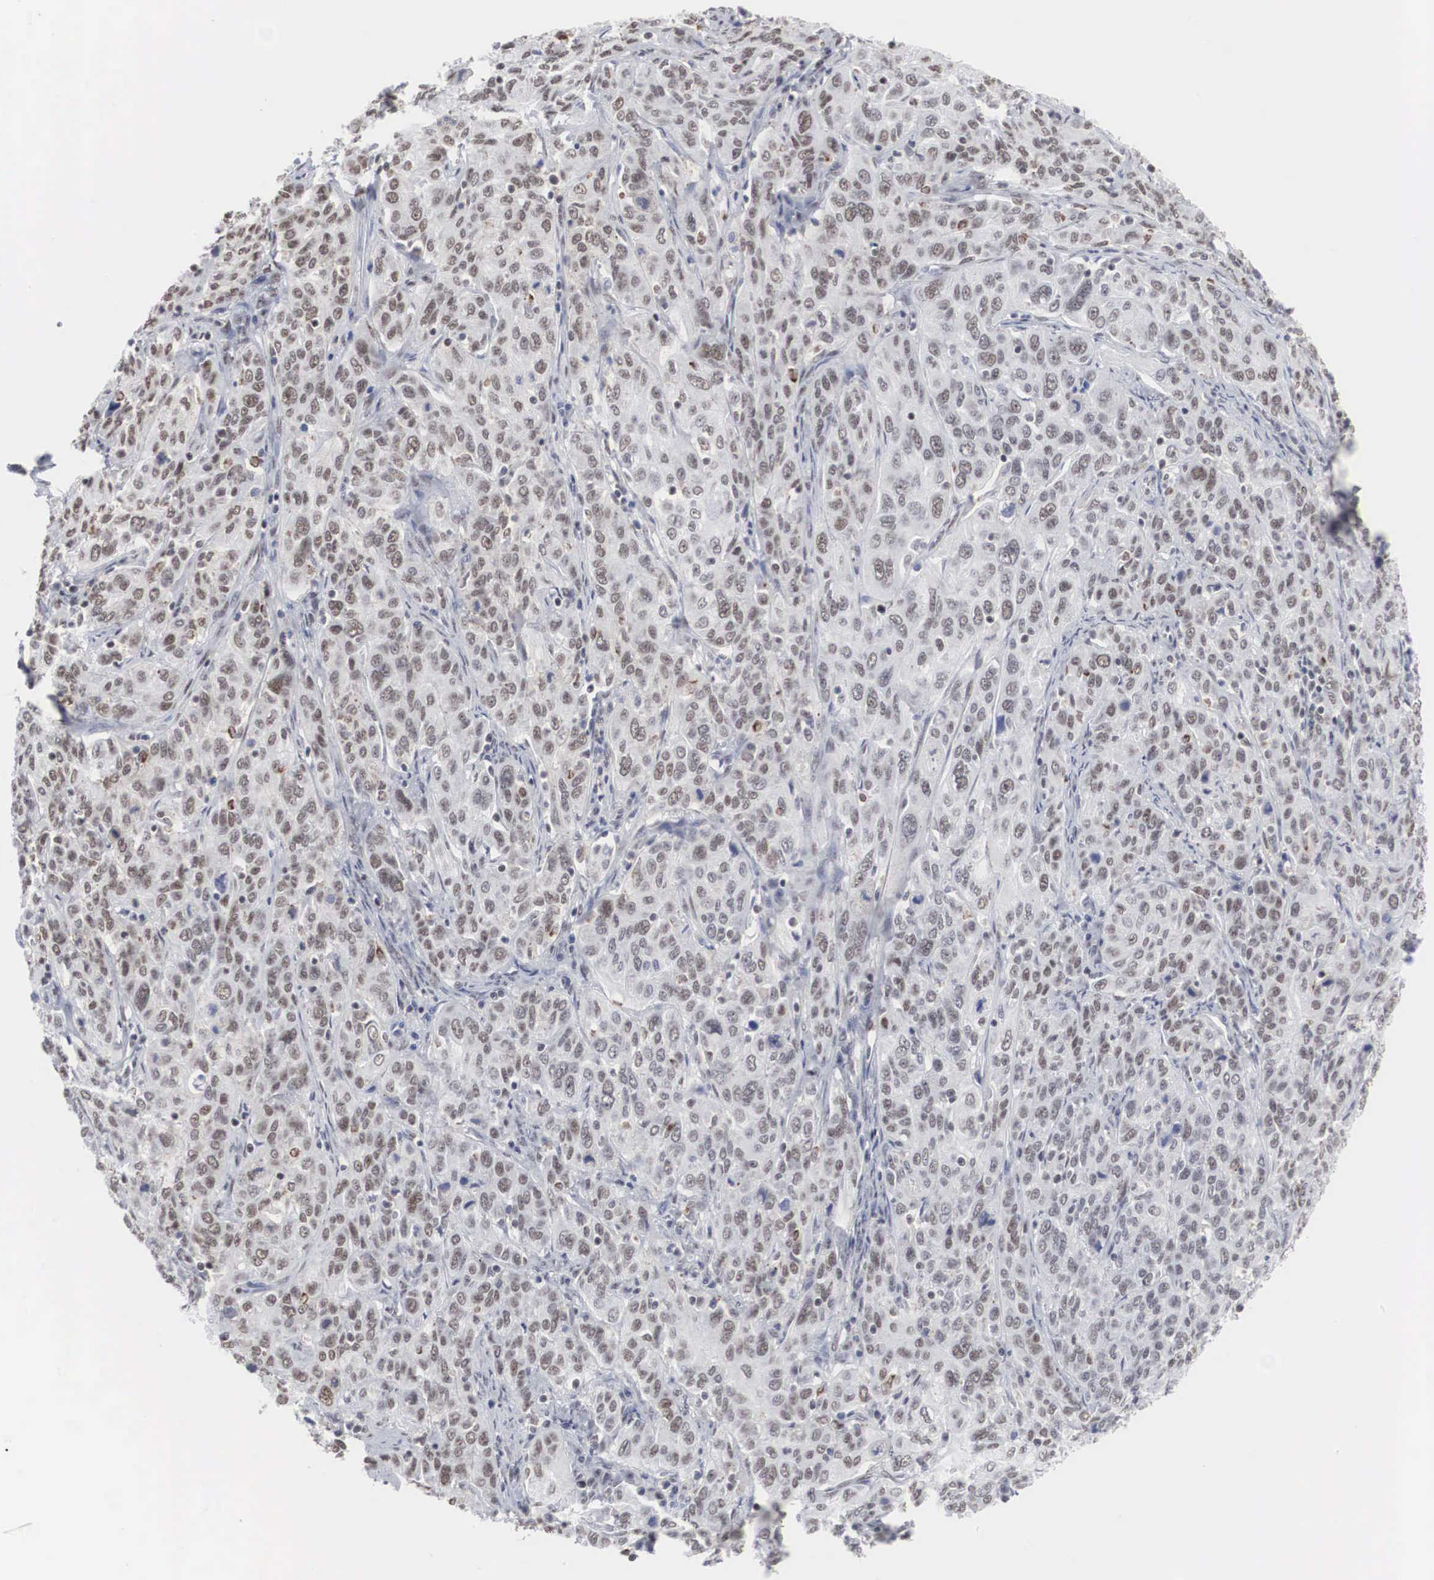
{"staining": {"intensity": "moderate", "quantity": "25%-75%", "location": "nuclear"}, "tissue": "cervical cancer", "cell_type": "Tumor cells", "image_type": "cancer", "snomed": [{"axis": "morphology", "description": "Squamous cell carcinoma, NOS"}, {"axis": "topography", "description": "Cervix"}], "caption": "Moderate nuclear positivity for a protein is identified in approximately 25%-75% of tumor cells of cervical cancer (squamous cell carcinoma) using immunohistochemistry.", "gene": "AUTS2", "patient": {"sex": "female", "age": 38}}